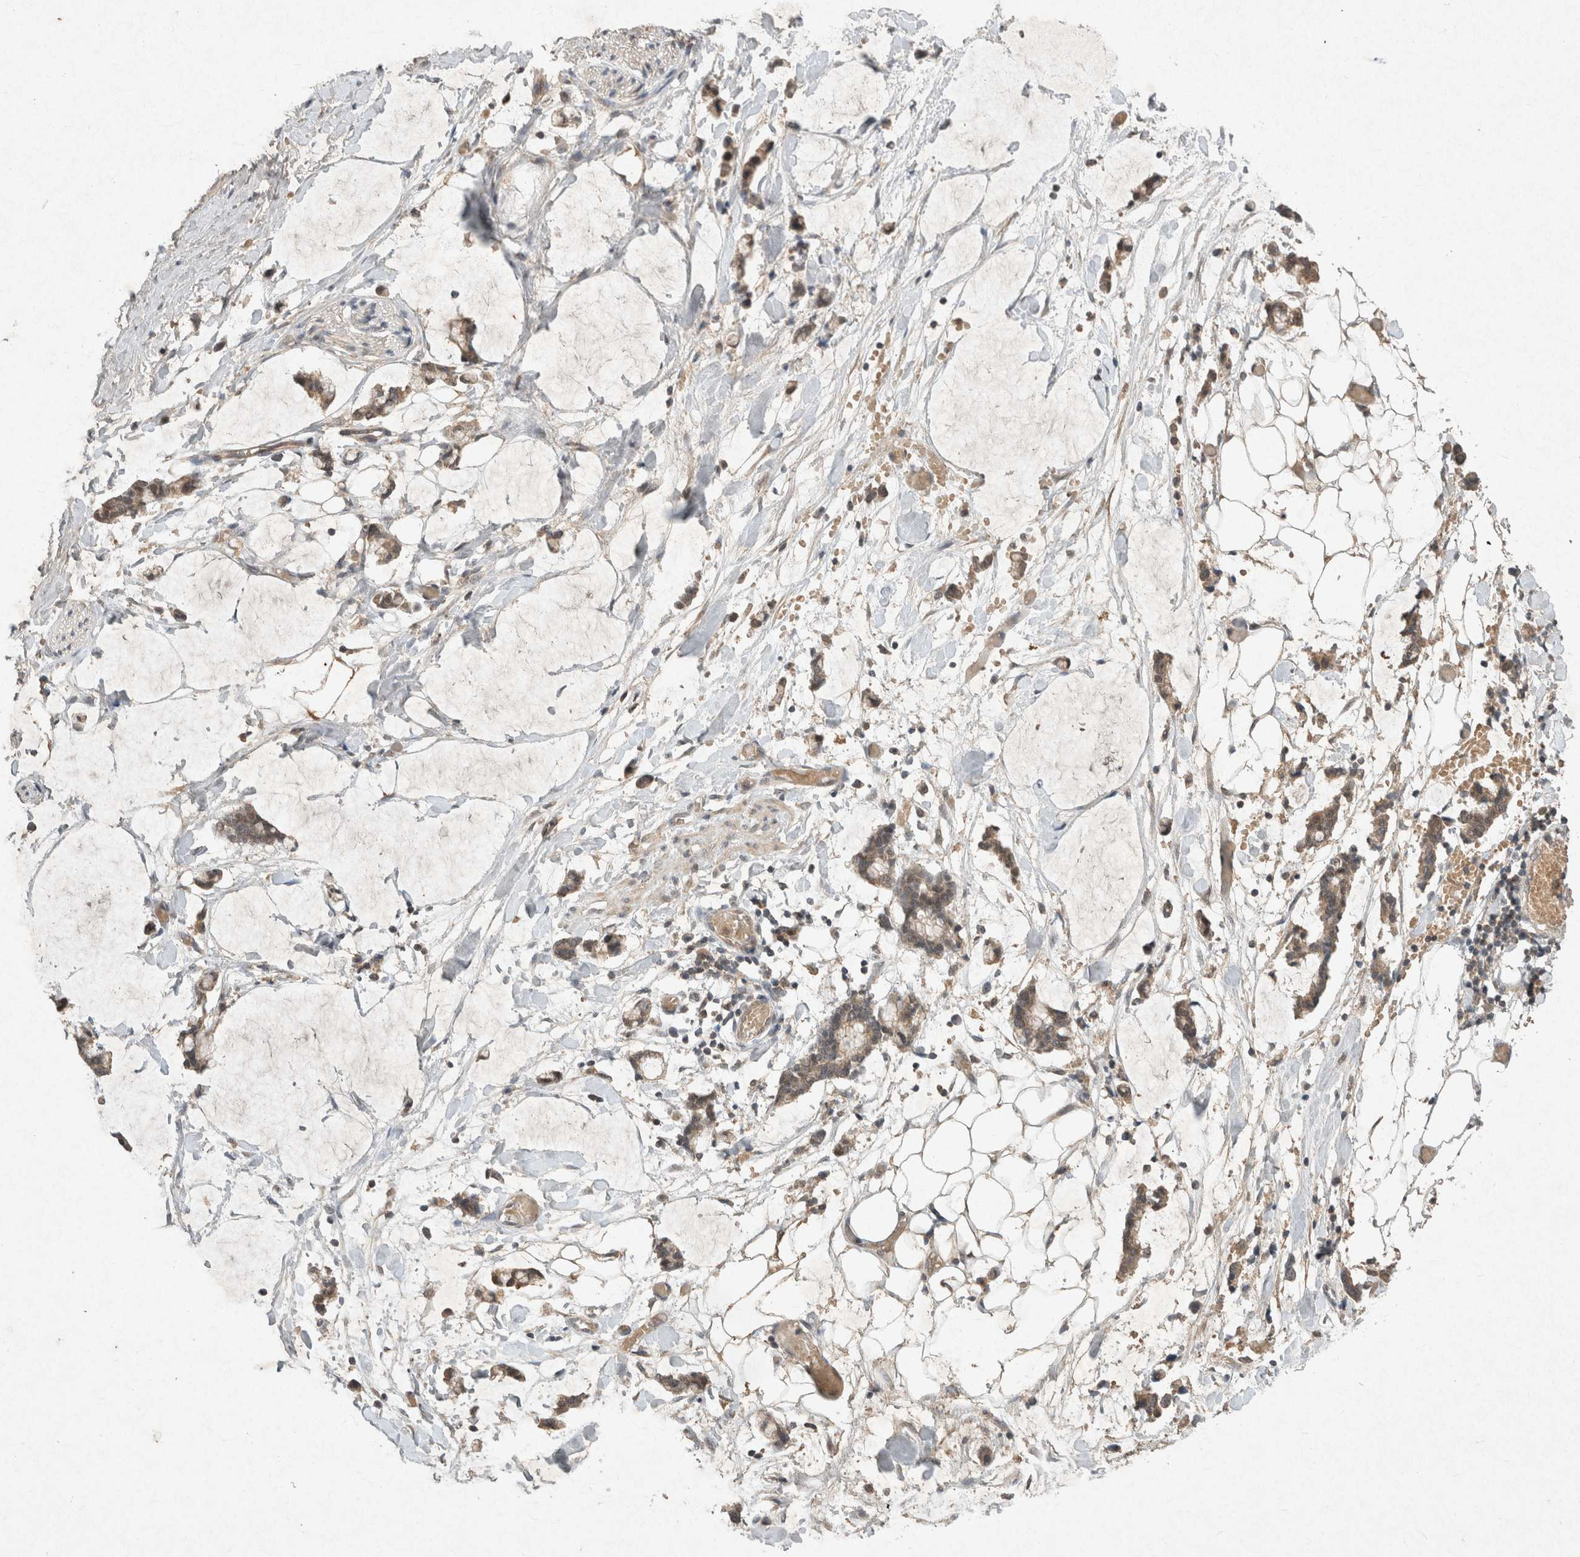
{"staining": {"intensity": "weak", "quantity": "<25%", "location": "cytoplasmic/membranous"}, "tissue": "adipose tissue", "cell_type": "Adipocytes", "image_type": "normal", "snomed": [{"axis": "morphology", "description": "Normal tissue, NOS"}, {"axis": "morphology", "description": "Adenocarcinoma, NOS"}, {"axis": "topography", "description": "Smooth muscle"}, {"axis": "topography", "description": "Colon"}], "caption": "This micrograph is of normal adipose tissue stained with immunohistochemistry to label a protein in brown with the nuclei are counter-stained blue. There is no staining in adipocytes.", "gene": "LOXL2", "patient": {"sex": "male", "age": 14}}